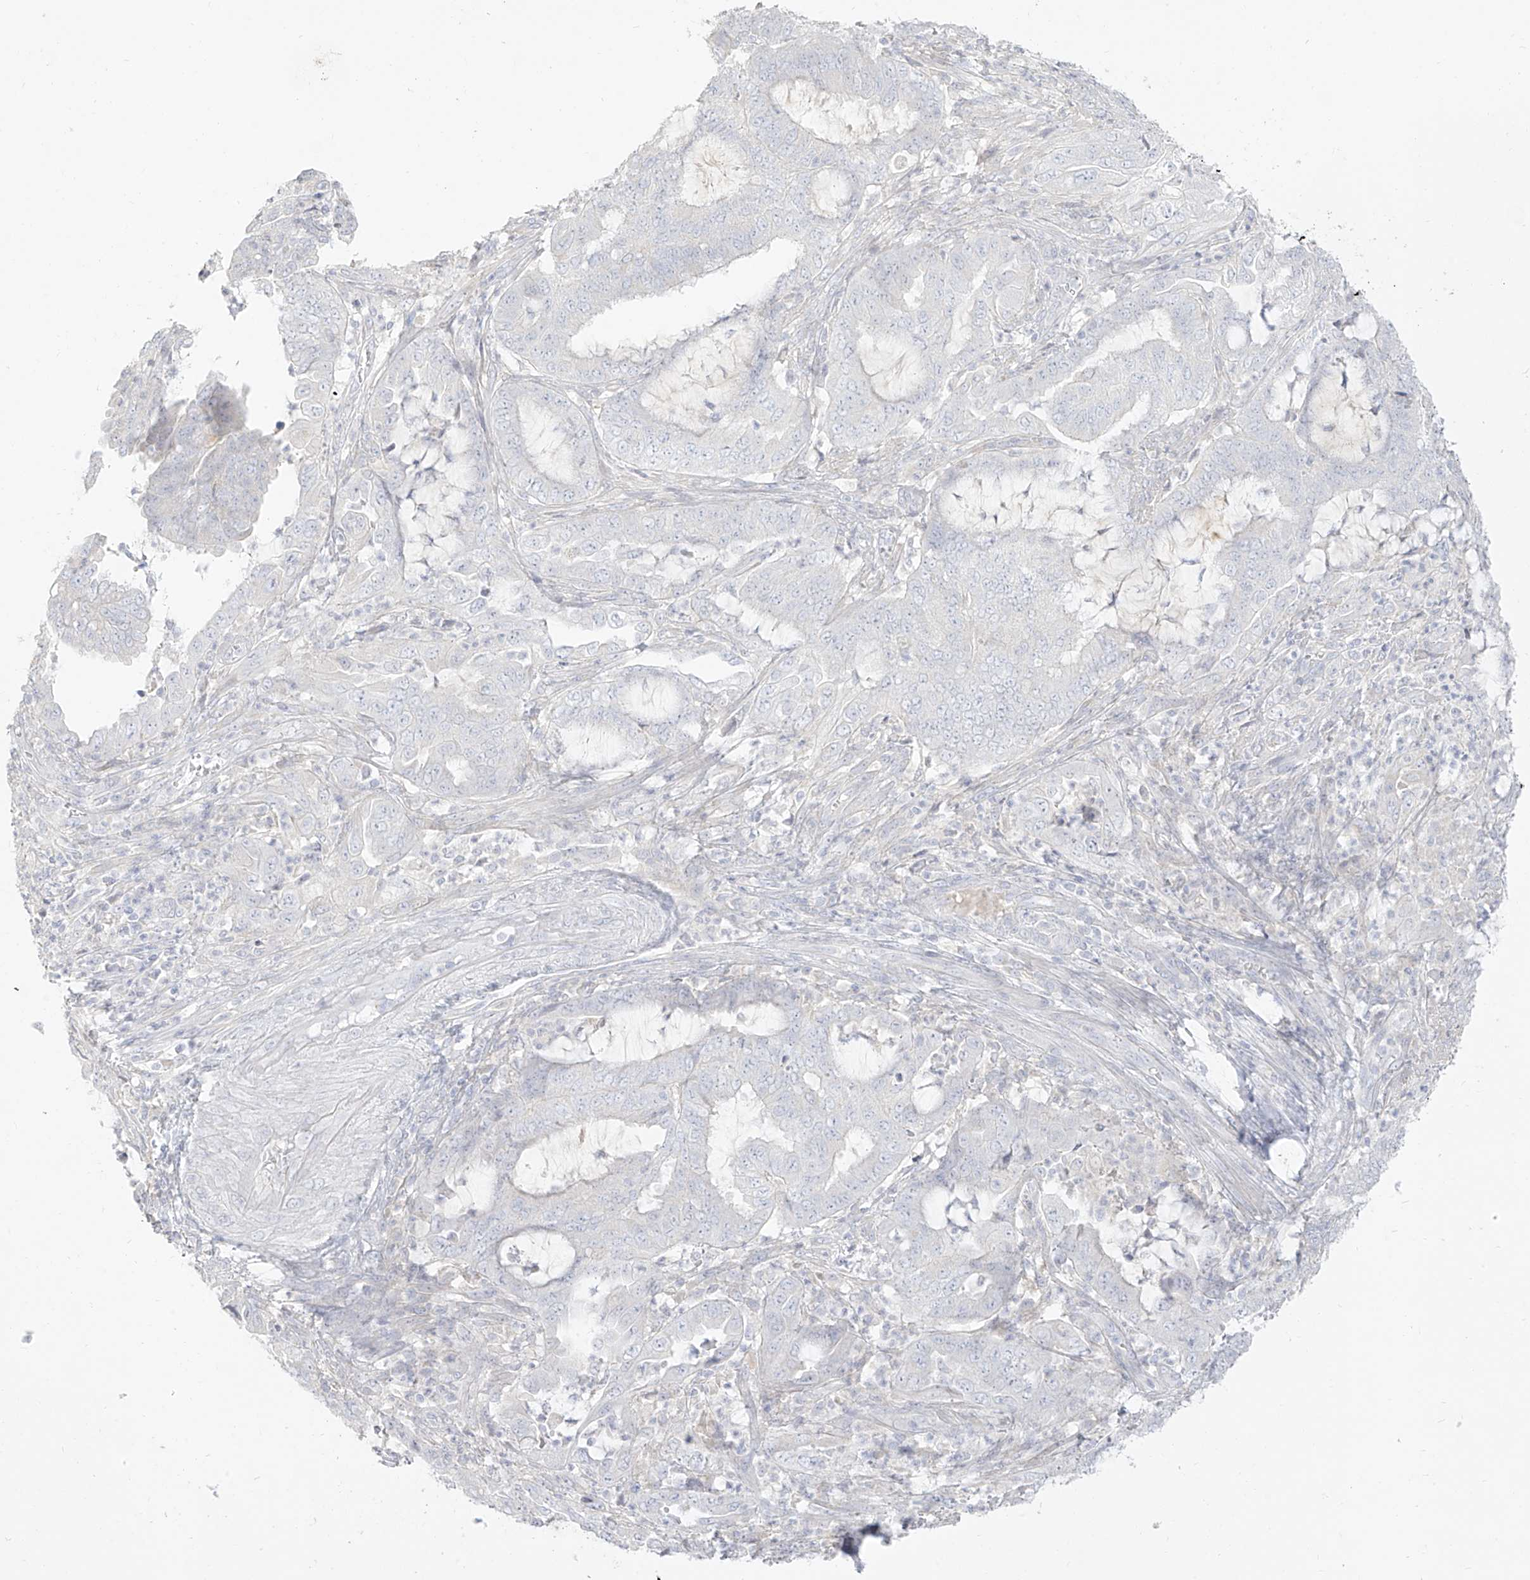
{"staining": {"intensity": "negative", "quantity": "none", "location": "none"}, "tissue": "endometrial cancer", "cell_type": "Tumor cells", "image_type": "cancer", "snomed": [{"axis": "morphology", "description": "Adenocarcinoma, NOS"}, {"axis": "topography", "description": "Endometrium"}], "caption": "Photomicrograph shows no protein staining in tumor cells of endometrial cancer (adenocarcinoma) tissue. Nuclei are stained in blue.", "gene": "ARHGEF40", "patient": {"sex": "female", "age": 51}}